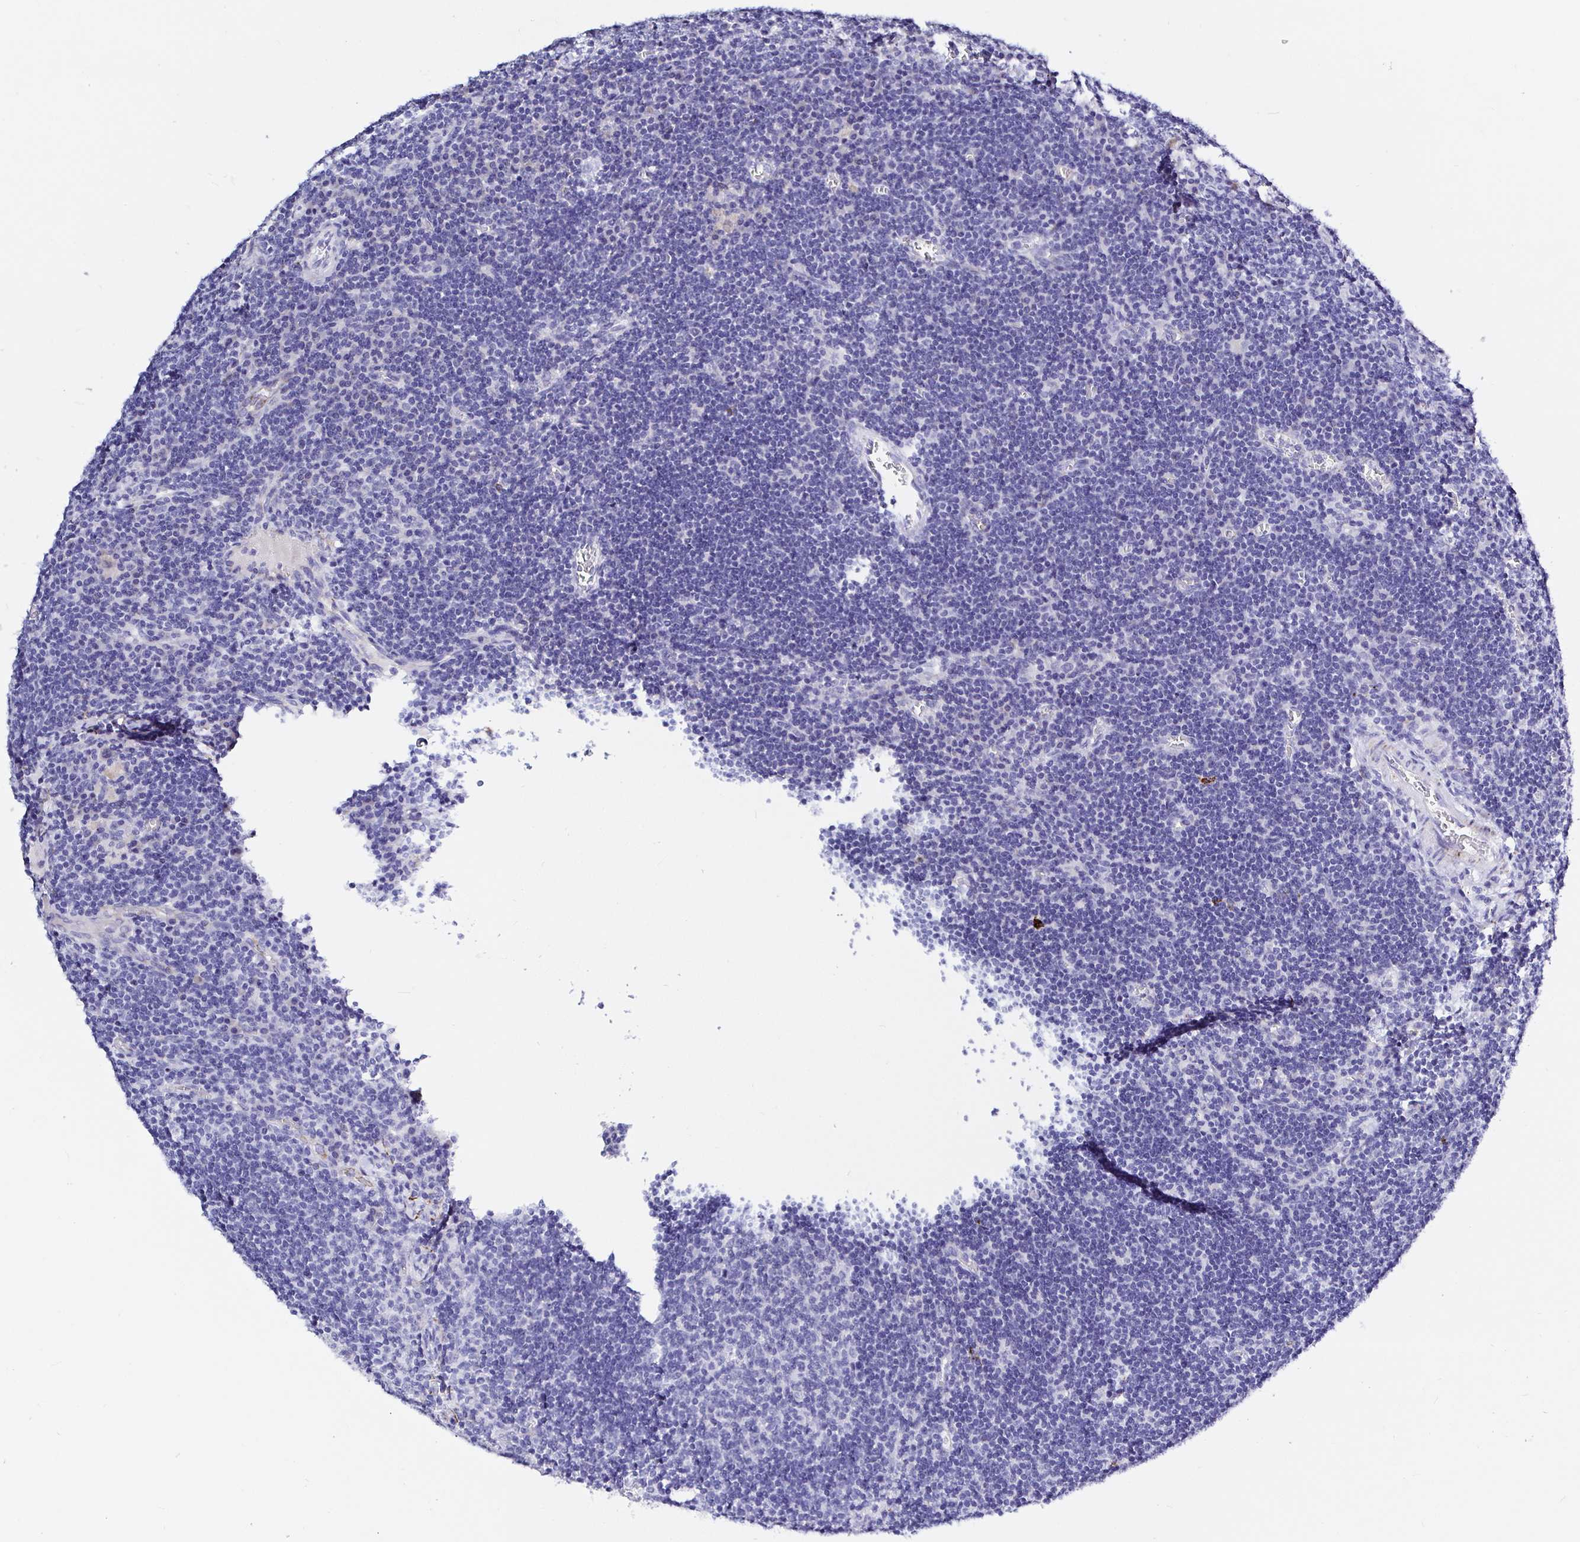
{"staining": {"intensity": "negative", "quantity": "none", "location": "none"}, "tissue": "lymph node", "cell_type": "Germinal center cells", "image_type": "normal", "snomed": [{"axis": "morphology", "description": "Normal tissue, NOS"}, {"axis": "topography", "description": "Lymph node"}], "caption": "The micrograph reveals no staining of germinal center cells in unremarkable lymph node.", "gene": "MAOA", "patient": {"sex": "male", "age": 67}}